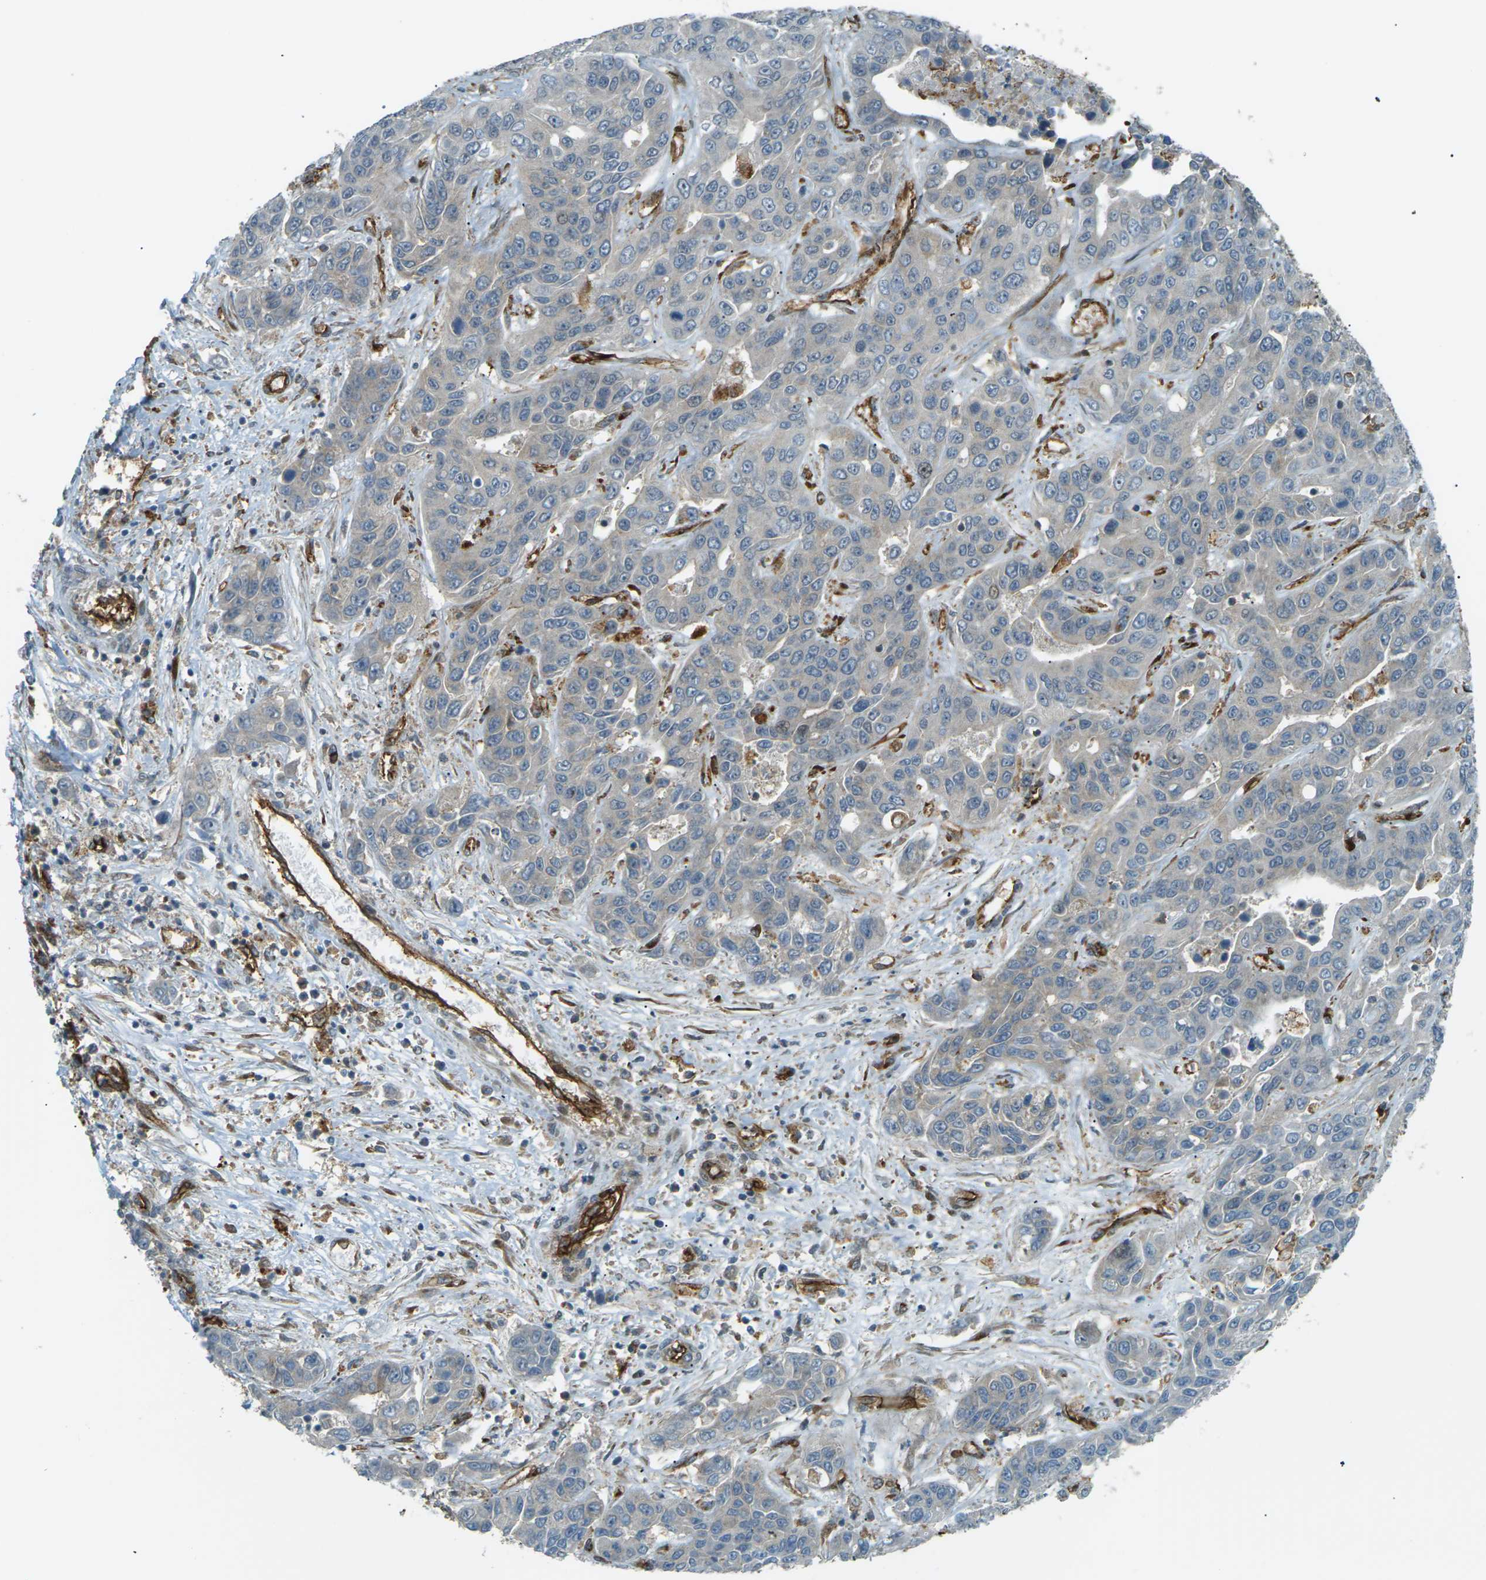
{"staining": {"intensity": "weak", "quantity": ">75%", "location": "cytoplasmic/membranous"}, "tissue": "liver cancer", "cell_type": "Tumor cells", "image_type": "cancer", "snomed": [{"axis": "morphology", "description": "Cholangiocarcinoma"}, {"axis": "topography", "description": "Liver"}], "caption": "Immunohistochemical staining of human liver cancer exhibits weak cytoplasmic/membranous protein expression in about >75% of tumor cells.", "gene": "S1PR1", "patient": {"sex": "female", "age": 52}}